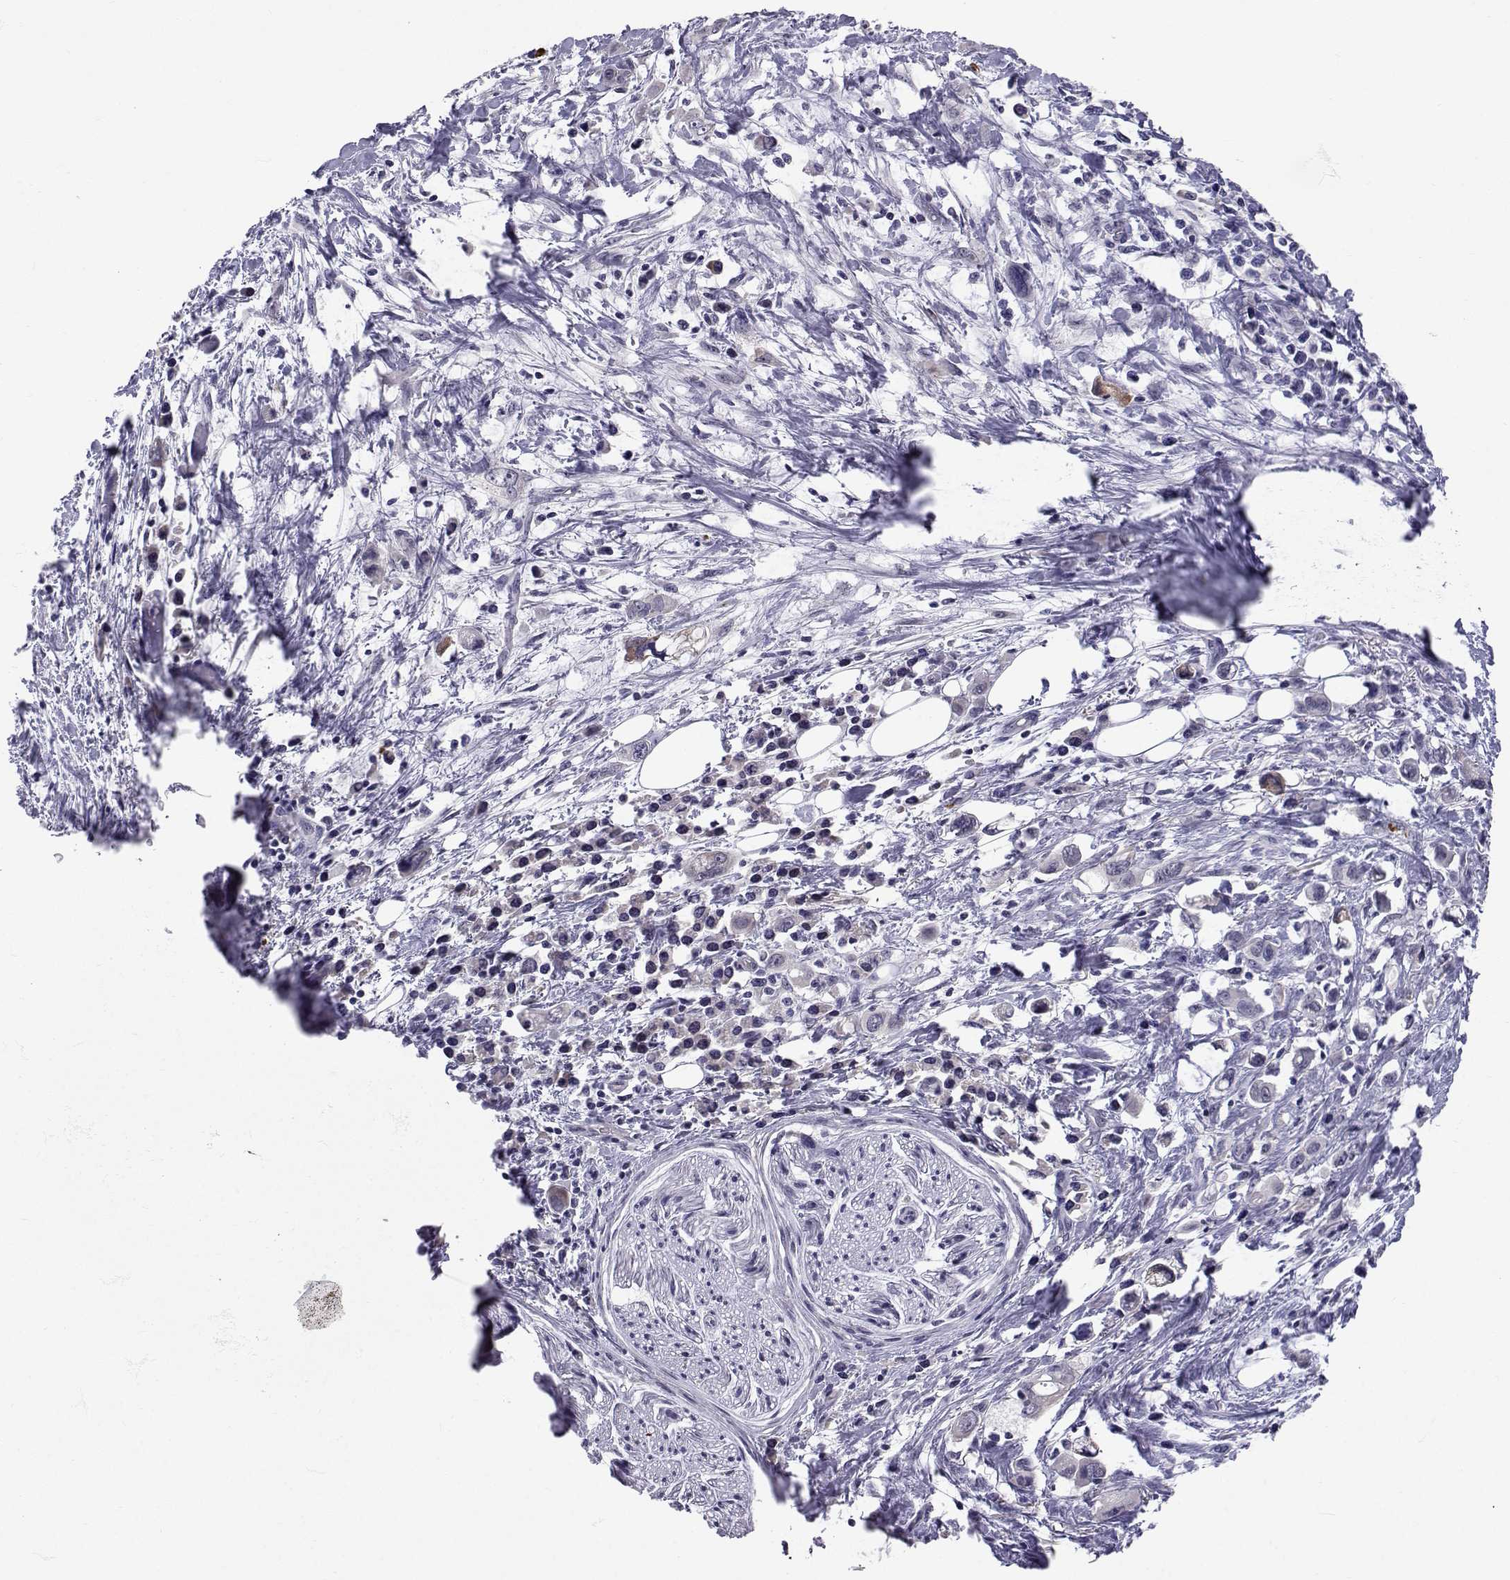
{"staining": {"intensity": "negative", "quantity": "none", "location": "none"}, "tissue": "stomach cancer", "cell_type": "Tumor cells", "image_type": "cancer", "snomed": [{"axis": "morphology", "description": "Adenocarcinoma, NOS"}, {"axis": "topography", "description": "Stomach, upper"}], "caption": "Micrograph shows no significant protein positivity in tumor cells of stomach adenocarcinoma. (DAB immunohistochemistry visualized using brightfield microscopy, high magnification).", "gene": "SLC6A3", "patient": {"sex": "male", "age": 75}}